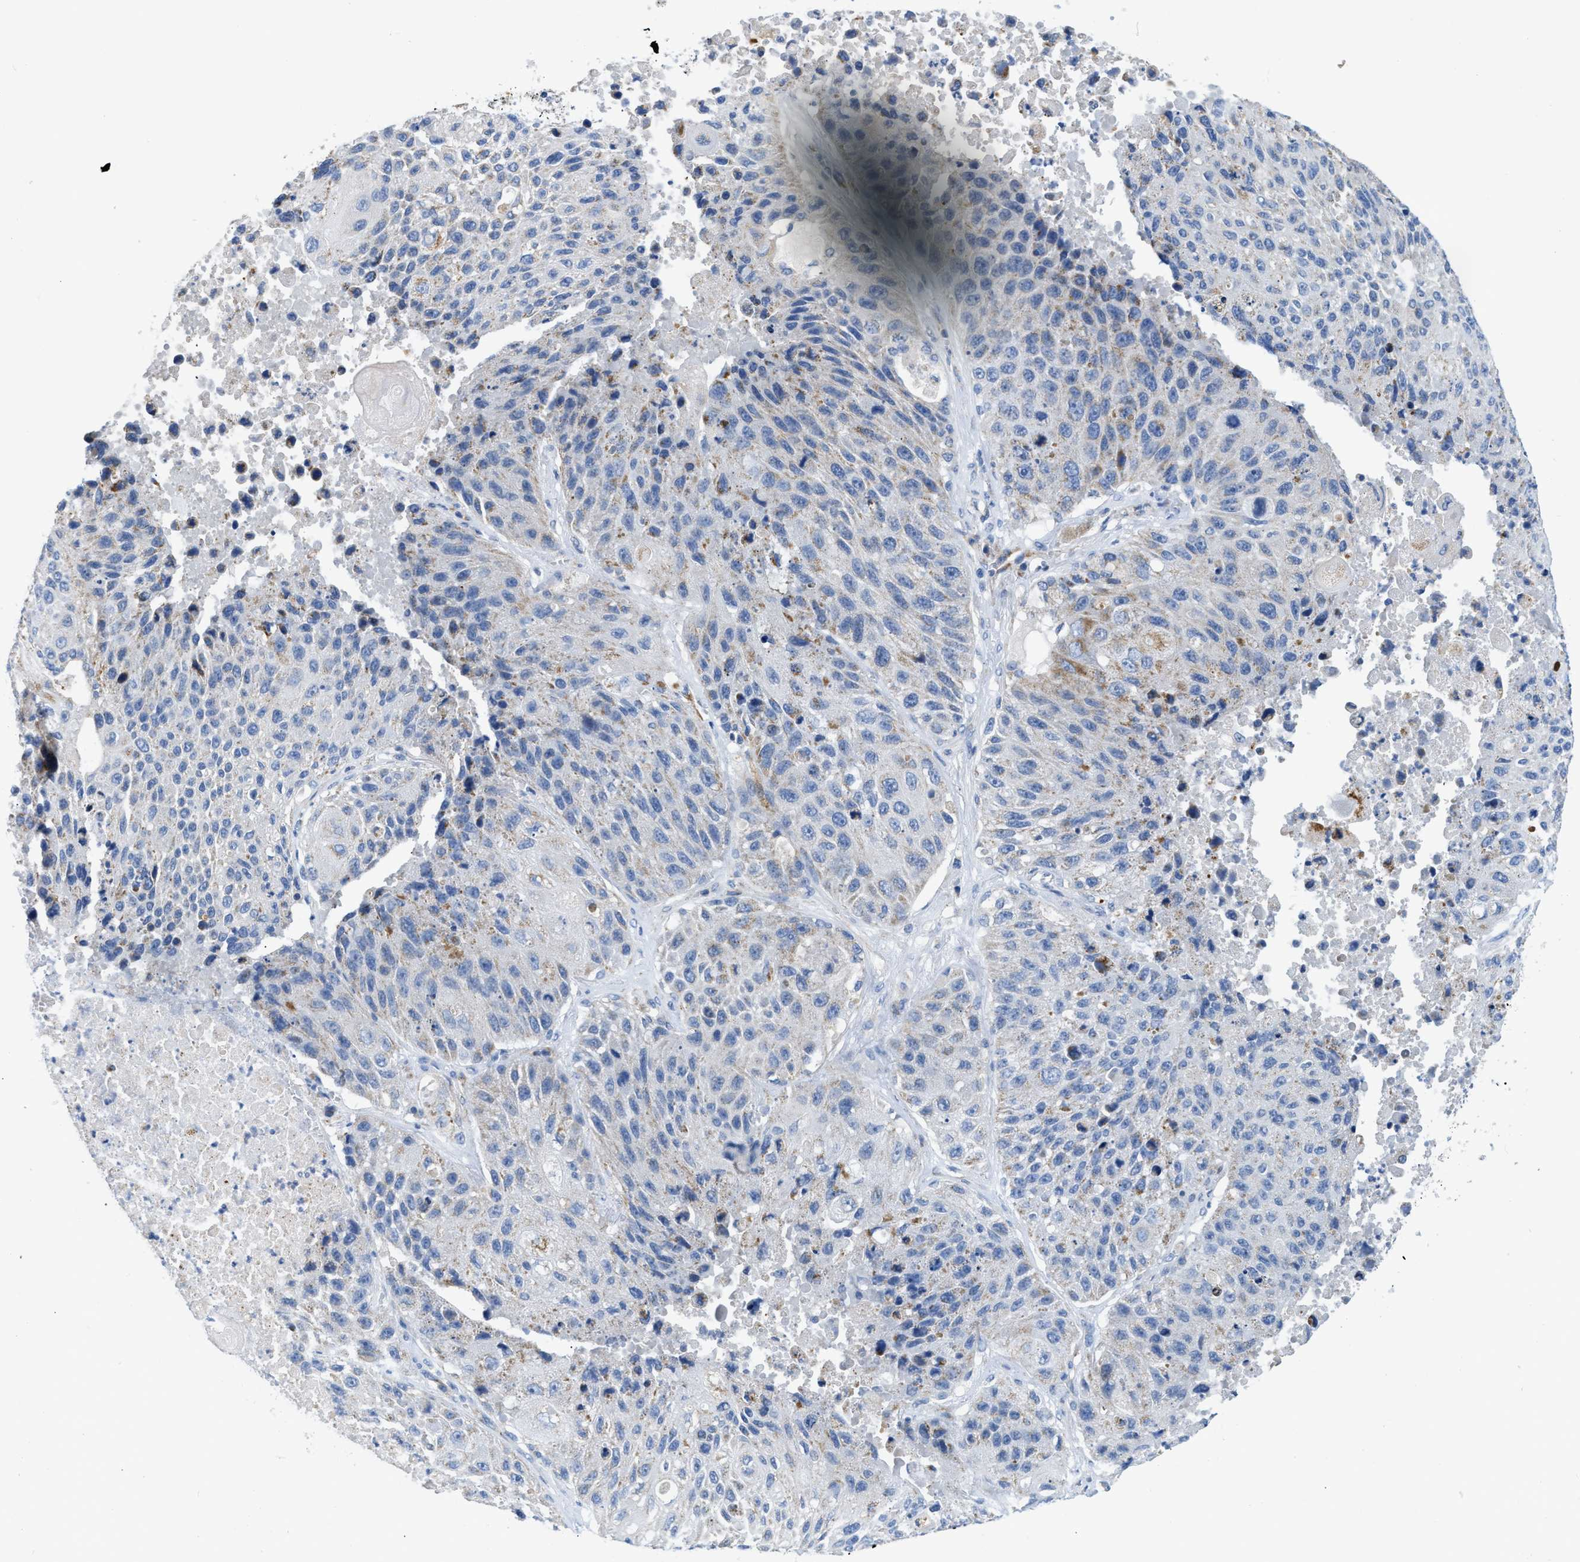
{"staining": {"intensity": "weak", "quantity": "<25%", "location": "cytoplasmic/membranous"}, "tissue": "lung cancer", "cell_type": "Tumor cells", "image_type": "cancer", "snomed": [{"axis": "morphology", "description": "Squamous cell carcinoma, NOS"}, {"axis": "topography", "description": "Lung"}], "caption": "DAB immunohistochemical staining of lung cancer demonstrates no significant expression in tumor cells. (DAB immunohistochemistry, high magnification).", "gene": "SLC25A13", "patient": {"sex": "male", "age": 61}}